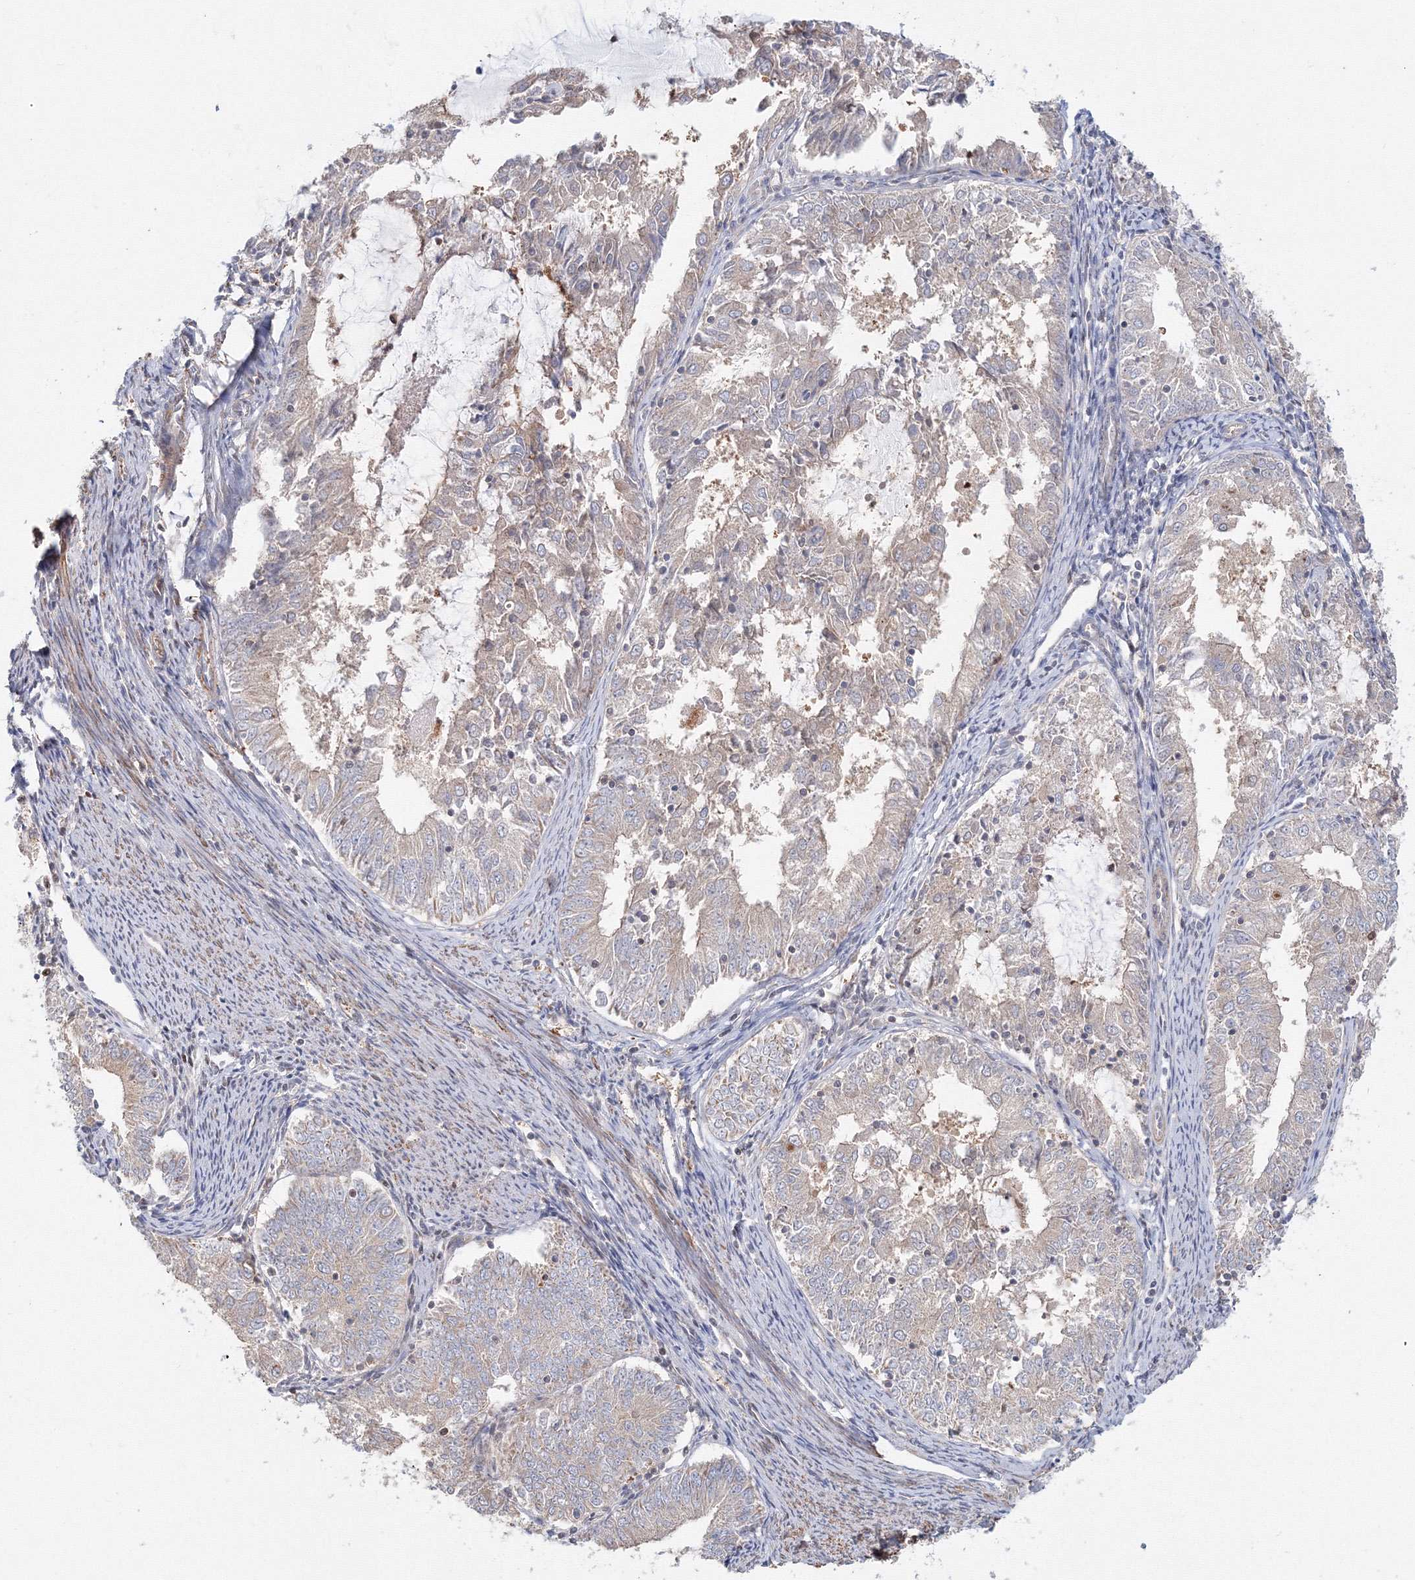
{"staining": {"intensity": "weak", "quantity": "<25%", "location": "cytoplasmic/membranous"}, "tissue": "endometrial cancer", "cell_type": "Tumor cells", "image_type": "cancer", "snomed": [{"axis": "morphology", "description": "Adenocarcinoma, NOS"}, {"axis": "topography", "description": "Endometrium"}], "caption": "IHC micrograph of endometrial adenocarcinoma stained for a protein (brown), which reveals no expression in tumor cells.", "gene": "ARHGAP21", "patient": {"sex": "female", "age": 57}}